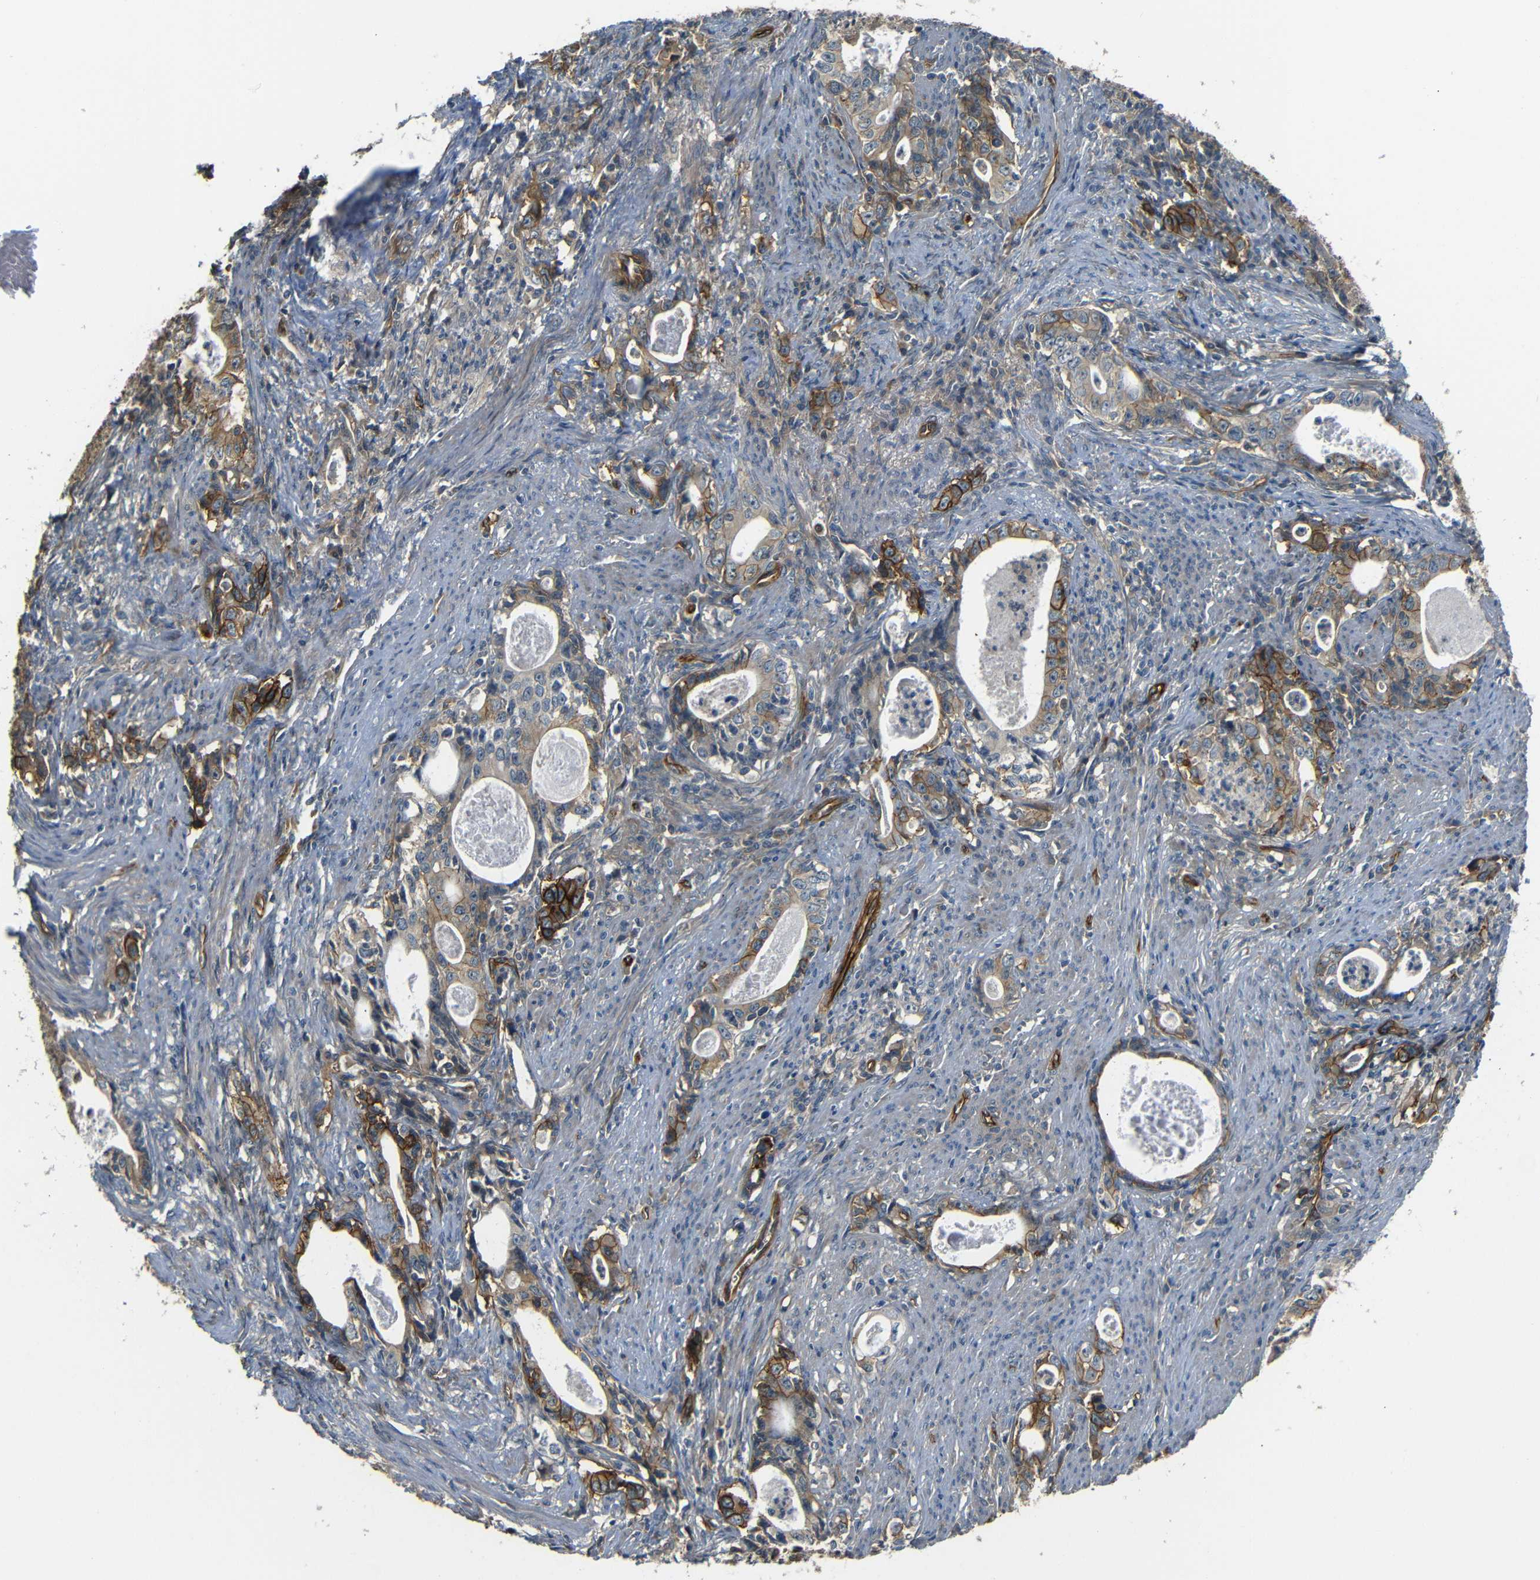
{"staining": {"intensity": "strong", "quantity": "<25%", "location": "cytoplasmic/membranous"}, "tissue": "stomach cancer", "cell_type": "Tumor cells", "image_type": "cancer", "snomed": [{"axis": "morphology", "description": "Adenocarcinoma, NOS"}, {"axis": "topography", "description": "Stomach, lower"}], "caption": "Immunohistochemistry (IHC) image of neoplastic tissue: stomach cancer (adenocarcinoma) stained using IHC reveals medium levels of strong protein expression localized specifically in the cytoplasmic/membranous of tumor cells, appearing as a cytoplasmic/membranous brown color.", "gene": "RELL1", "patient": {"sex": "female", "age": 72}}